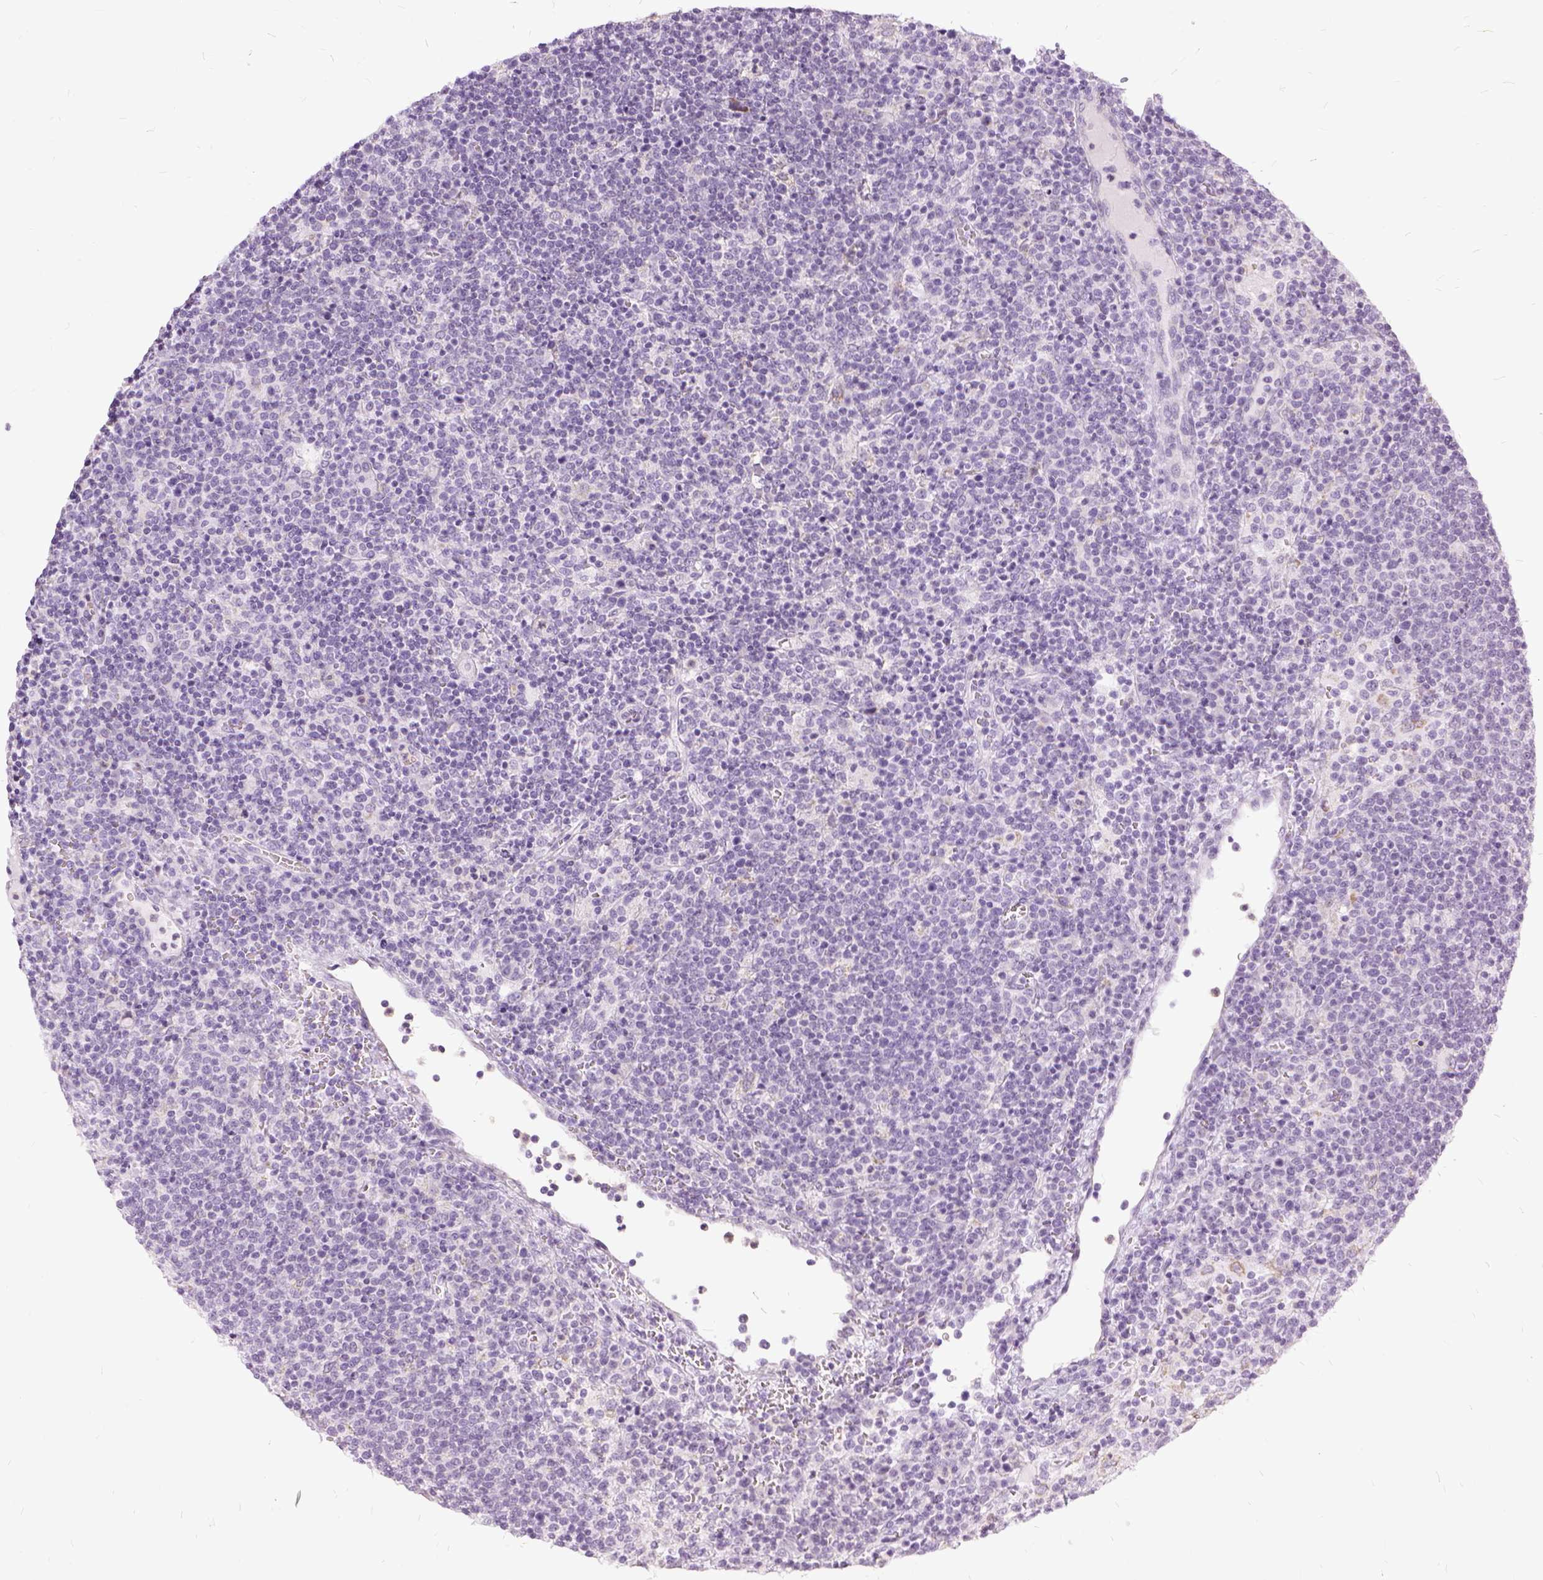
{"staining": {"intensity": "negative", "quantity": "none", "location": "none"}, "tissue": "lymphoma", "cell_type": "Tumor cells", "image_type": "cancer", "snomed": [{"axis": "morphology", "description": "Malignant lymphoma, non-Hodgkin's type, High grade"}, {"axis": "topography", "description": "Lymph node"}], "caption": "High magnification brightfield microscopy of high-grade malignant lymphoma, non-Hodgkin's type stained with DAB (3,3'-diaminobenzidine) (brown) and counterstained with hematoxylin (blue): tumor cells show no significant positivity.", "gene": "FDX1", "patient": {"sex": "male", "age": 61}}